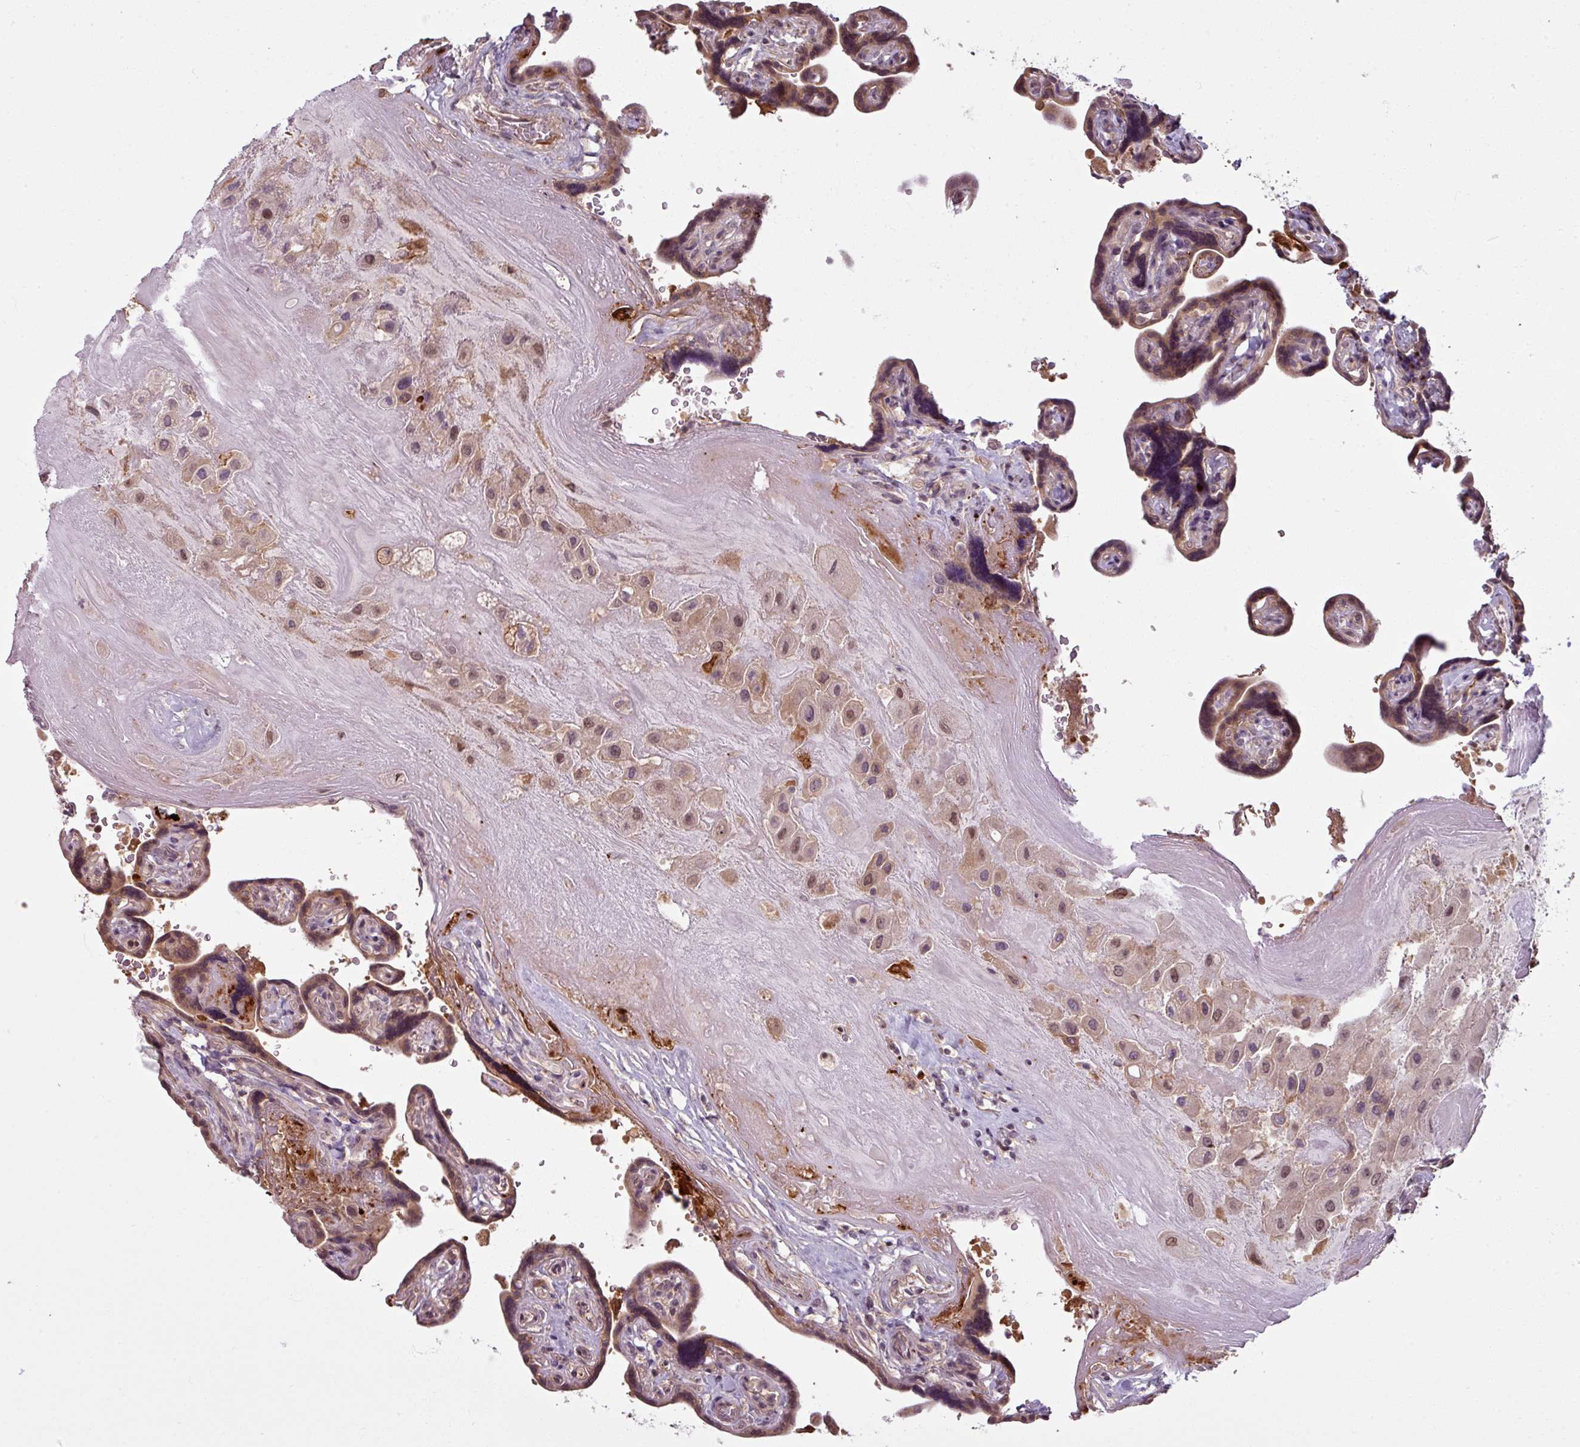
{"staining": {"intensity": "weak", "quantity": ">75%", "location": "cytoplasmic/membranous,nuclear"}, "tissue": "placenta", "cell_type": "Decidual cells", "image_type": "normal", "snomed": [{"axis": "morphology", "description": "Normal tissue, NOS"}, {"axis": "topography", "description": "Placenta"}], "caption": "This image demonstrates unremarkable placenta stained with IHC to label a protein in brown. The cytoplasmic/membranous,nuclear of decidual cells show weak positivity for the protein. Nuclei are counter-stained blue.", "gene": "TUSC3", "patient": {"sex": "female", "age": 32}}